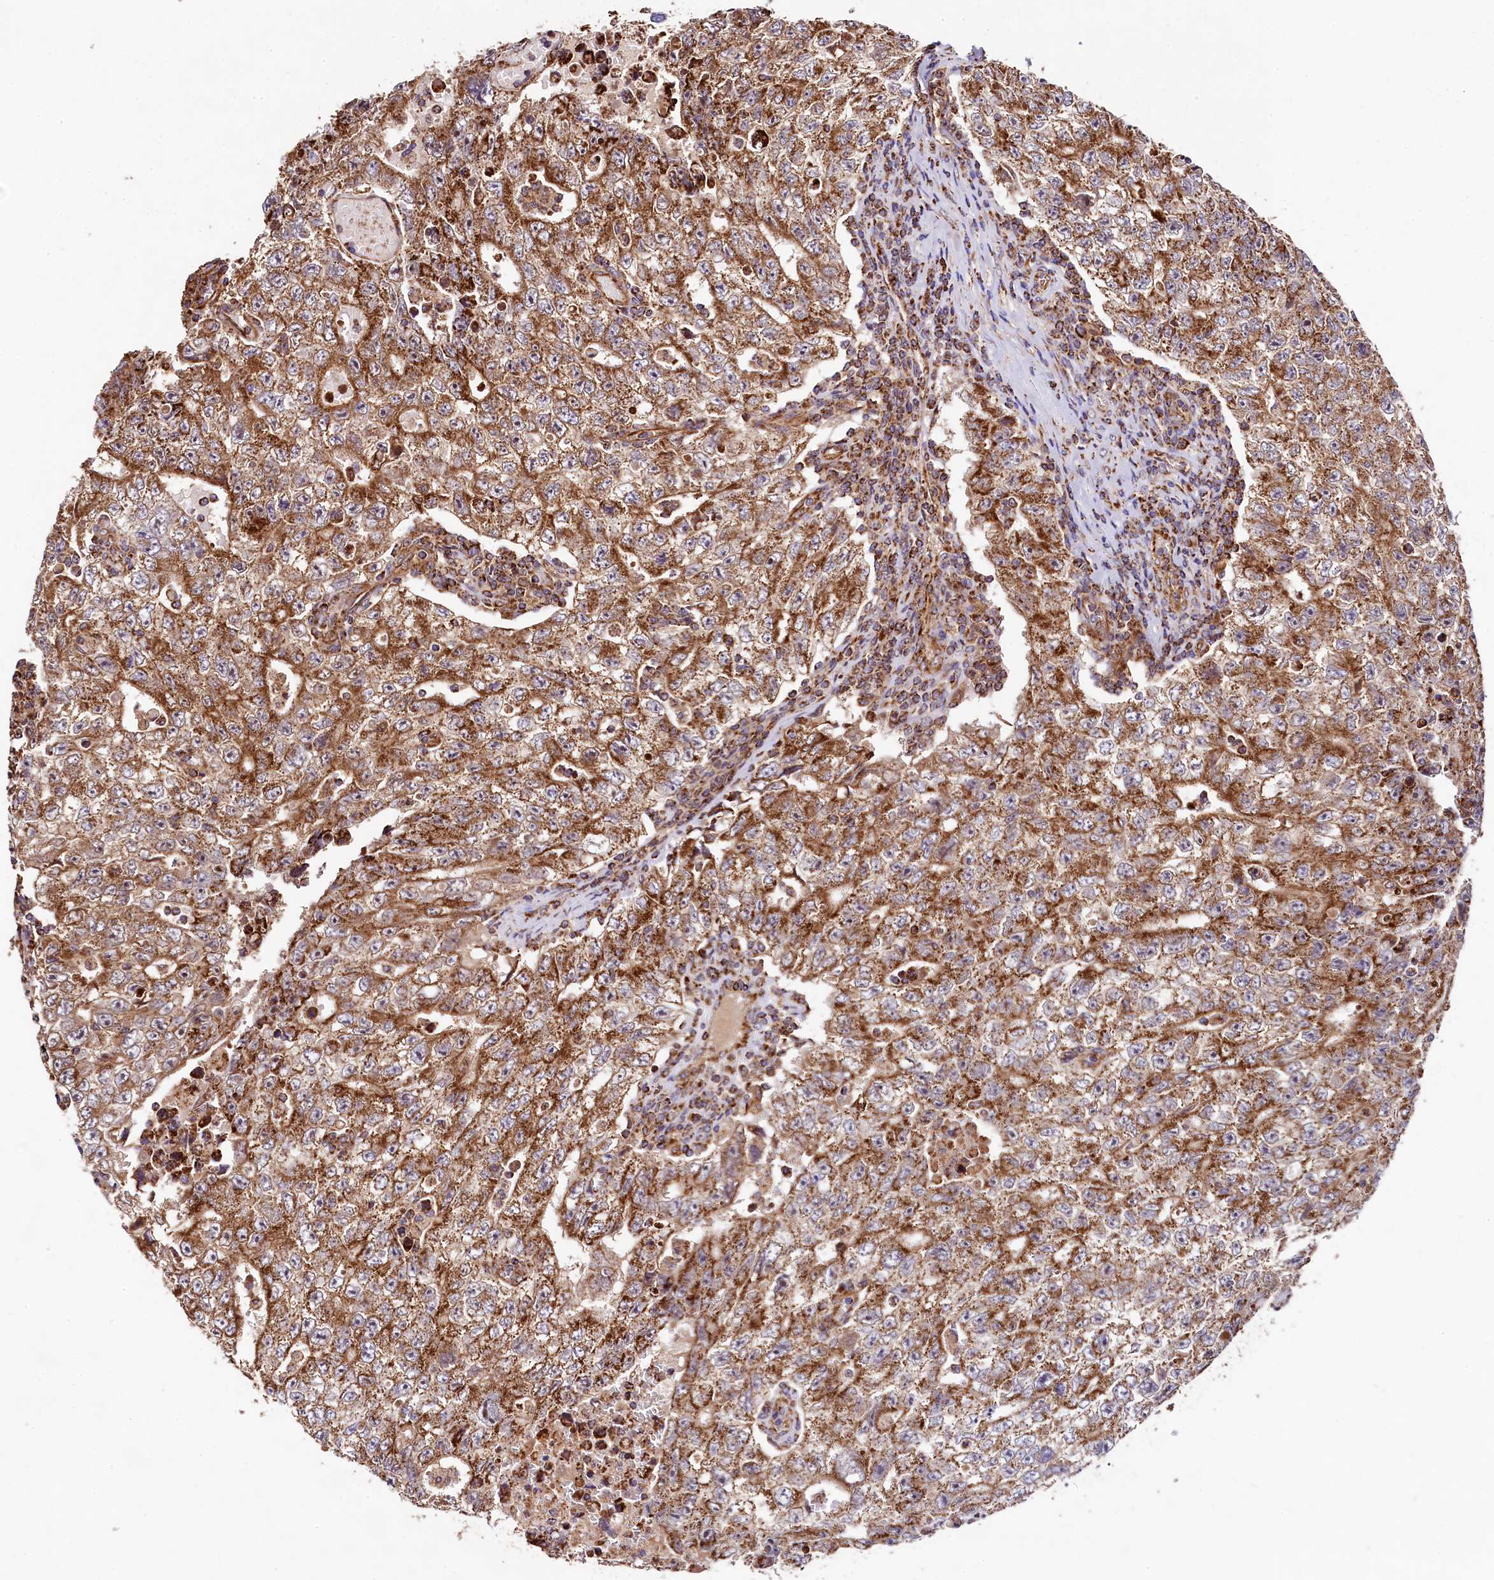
{"staining": {"intensity": "moderate", "quantity": ">75%", "location": "cytoplasmic/membranous"}, "tissue": "testis cancer", "cell_type": "Tumor cells", "image_type": "cancer", "snomed": [{"axis": "morphology", "description": "Carcinoma, Embryonal, NOS"}, {"axis": "topography", "description": "Testis"}], "caption": "This image demonstrates IHC staining of human testis cancer, with medium moderate cytoplasmic/membranous positivity in approximately >75% of tumor cells.", "gene": "CLYBL", "patient": {"sex": "male", "age": 17}}